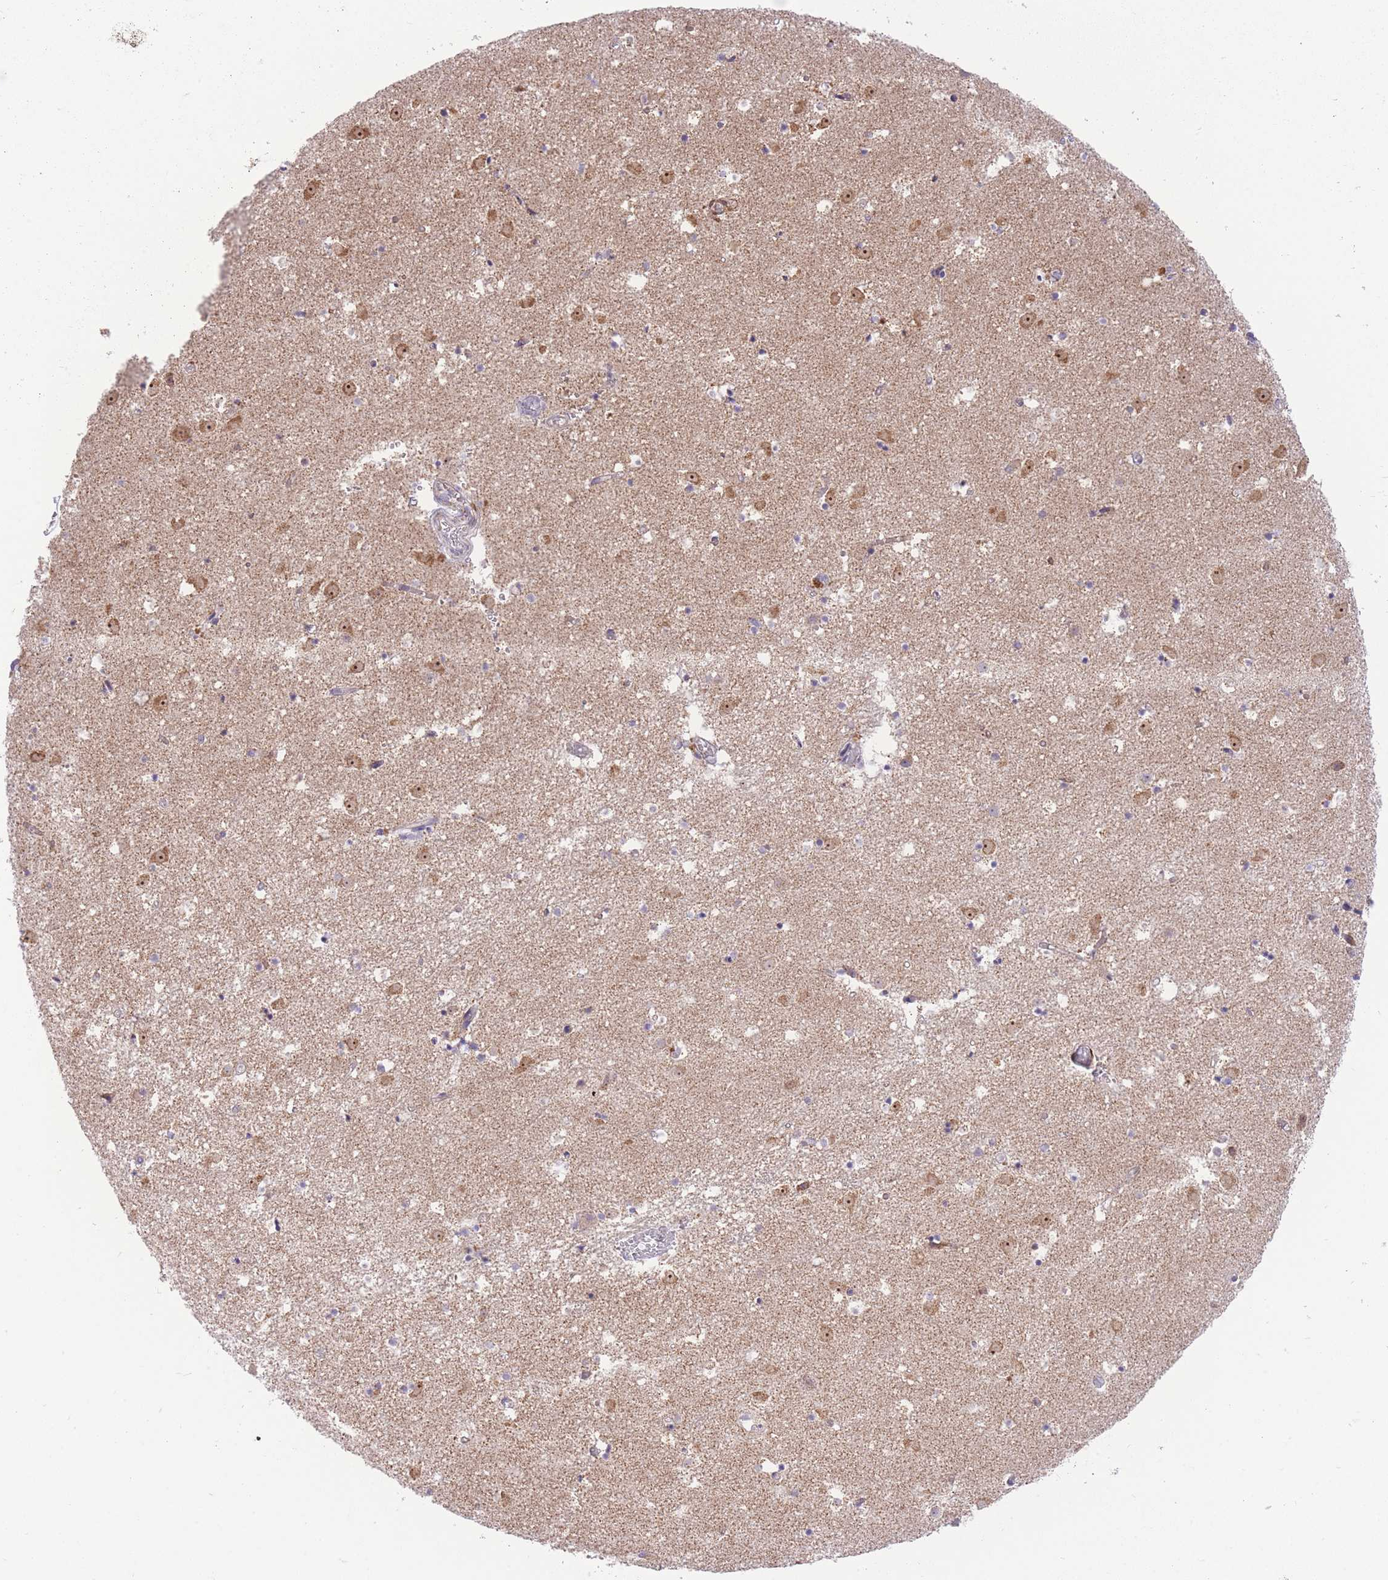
{"staining": {"intensity": "weak", "quantity": "25%-75%", "location": "cytoplasmic/membranous"}, "tissue": "caudate", "cell_type": "Glial cells", "image_type": "normal", "snomed": [{"axis": "morphology", "description": "Normal tissue, NOS"}, {"axis": "topography", "description": "Lateral ventricle wall"}], "caption": "Protein staining exhibits weak cytoplasmic/membranous staining in approximately 25%-75% of glial cells in normal caudate. The staining is performed using DAB (3,3'-diaminobenzidine) brown chromogen to label protein expression. The nuclei are counter-stained blue using hematoxylin.", "gene": "BOLA2B", "patient": {"sex": "male", "age": 25}}